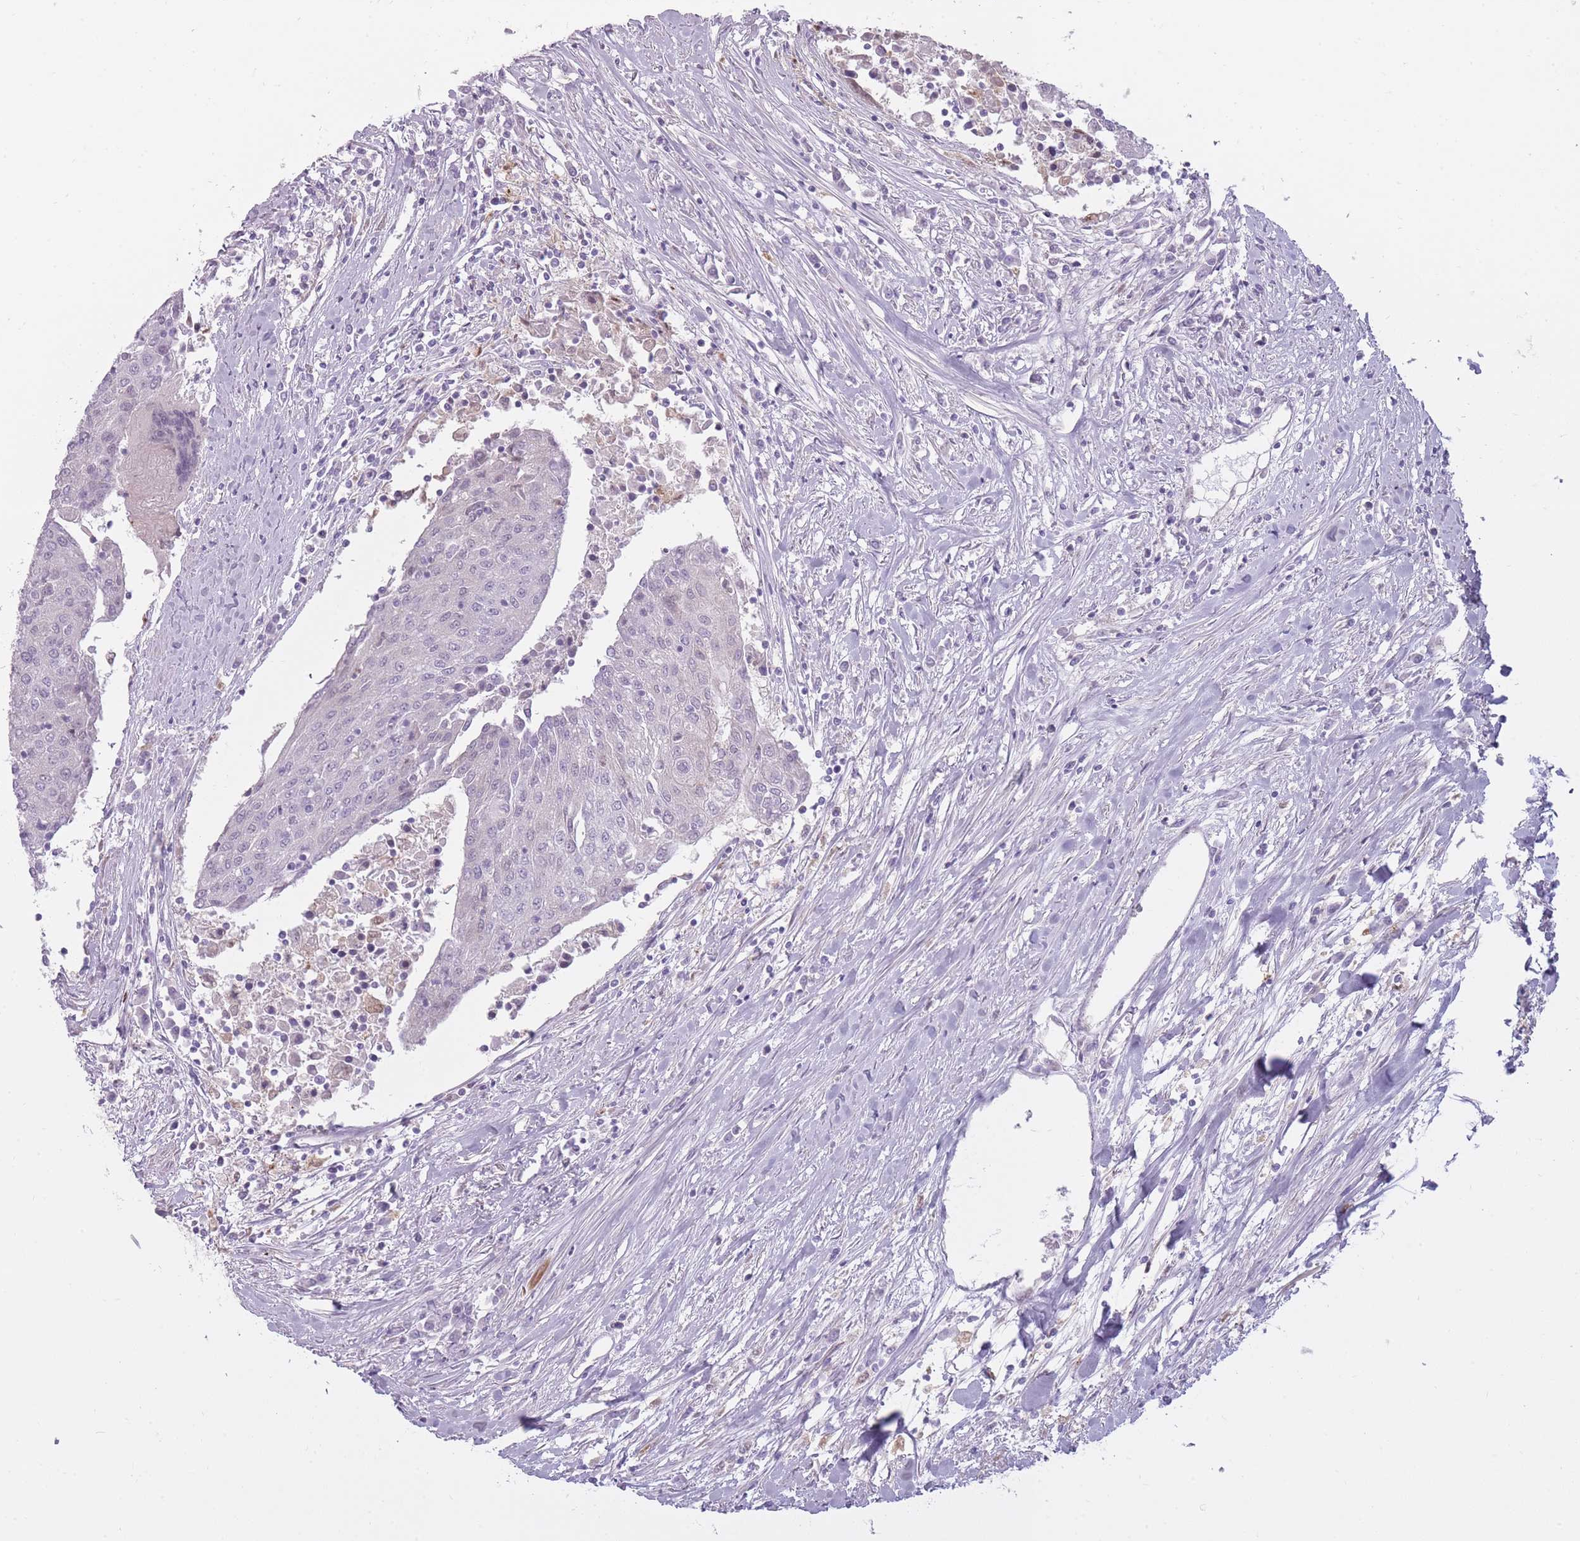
{"staining": {"intensity": "negative", "quantity": "none", "location": "none"}, "tissue": "urothelial cancer", "cell_type": "Tumor cells", "image_type": "cancer", "snomed": [{"axis": "morphology", "description": "Urothelial carcinoma, High grade"}, {"axis": "topography", "description": "Urinary bladder"}], "caption": "Immunohistochemistry (IHC) micrograph of neoplastic tissue: human high-grade urothelial carcinoma stained with DAB shows no significant protein expression in tumor cells. Nuclei are stained in blue.", "gene": "LGALS9", "patient": {"sex": "female", "age": 85}}